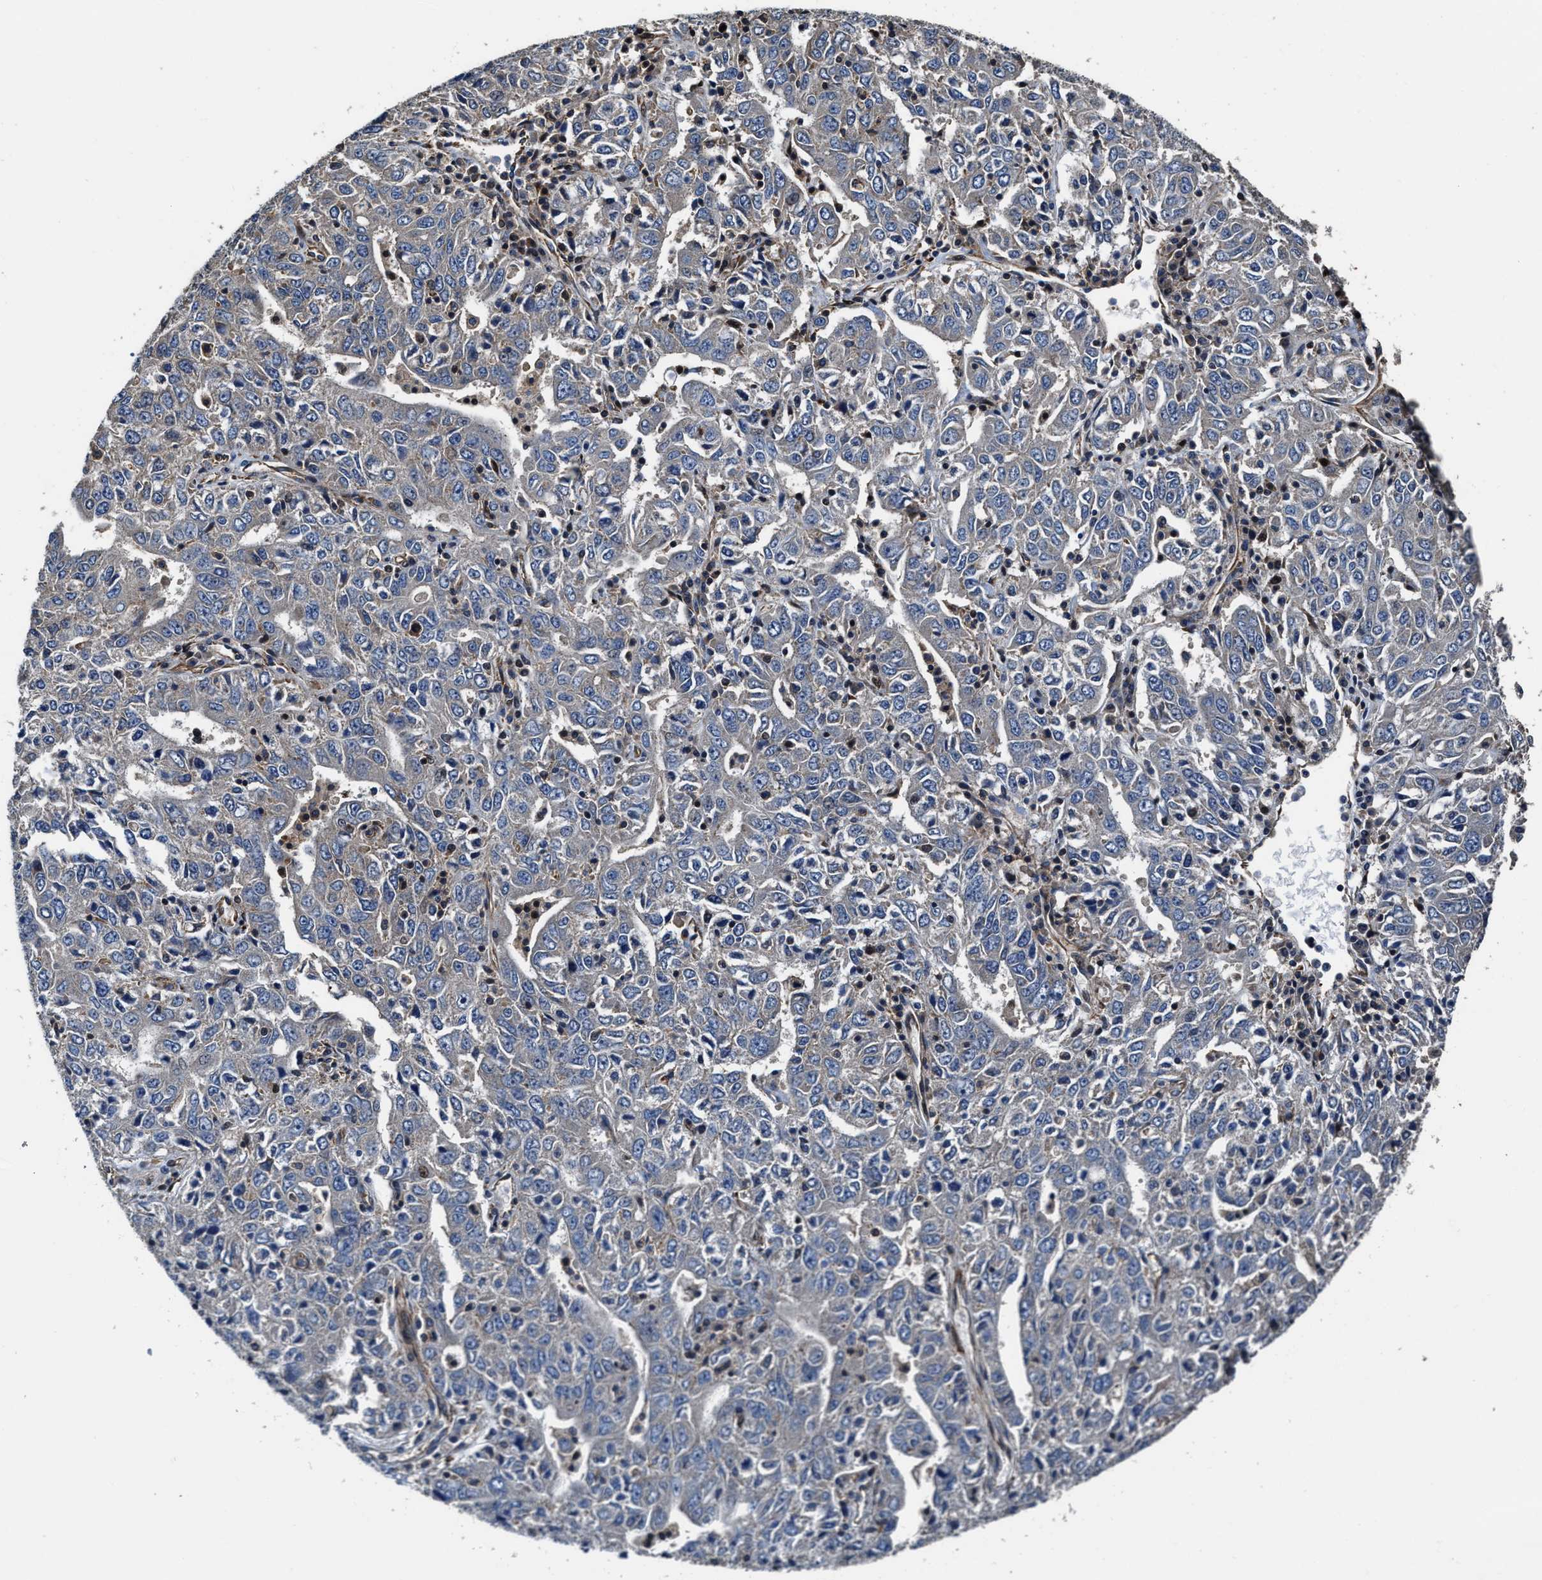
{"staining": {"intensity": "weak", "quantity": "<25%", "location": "cytoplasmic/membranous"}, "tissue": "ovarian cancer", "cell_type": "Tumor cells", "image_type": "cancer", "snomed": [{"axis": "morphology", "description": "Carcinoma, endometroid"}, {"axis": "topography", "description": "Ovary"}], "caption": "Tumor cells are negative for protein expression in human endometroid carcinoma (ovarian).", "gene": "PTAR1", "patient": {"sex": "female", "age": 62}}